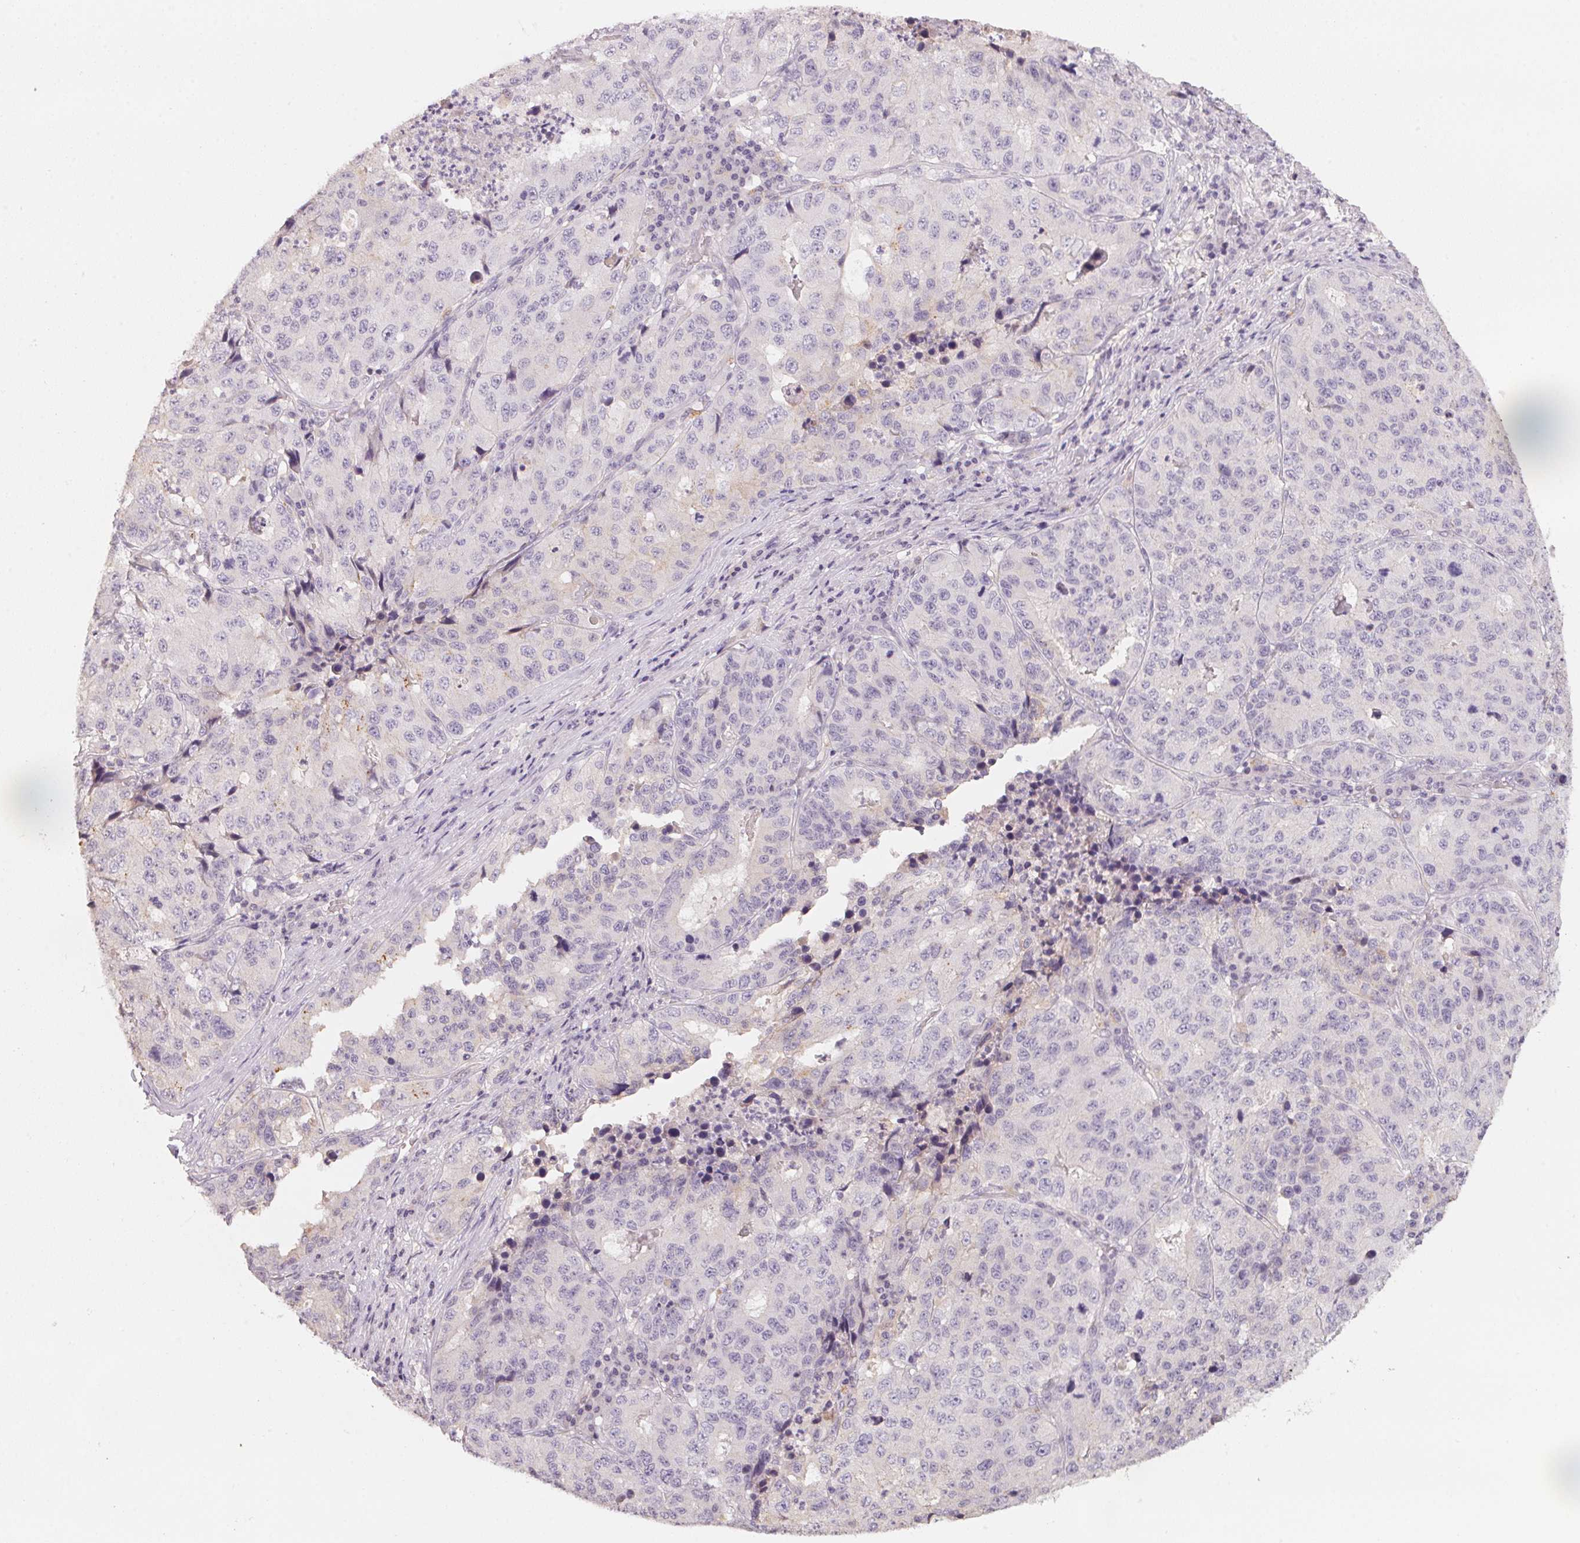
{"staining": {"intensity": "negative", "quantity": "none", "location": "none"}, "tissue": "stomach cancer", "cell_type": "Tumor cells", "image_type": "cancer", "snomed": [{"axis": "morphology", "description": "Adenocarcinoma, NOS"}, {"axis": "topography", "description": "Stomach"}], "caption": "This is a micrograph of immunohistochemistry (IHC) staining of adenocarcinoma (stomach), which shows no expression in tumor cells. The staining was performed using DAB to visualize the protein expression in brown, while the nuclei were stained in blue with hematoxylin (Magnification: 20x).", "gene": "TREH", "patient": {"sex": "male", "age": 71}}